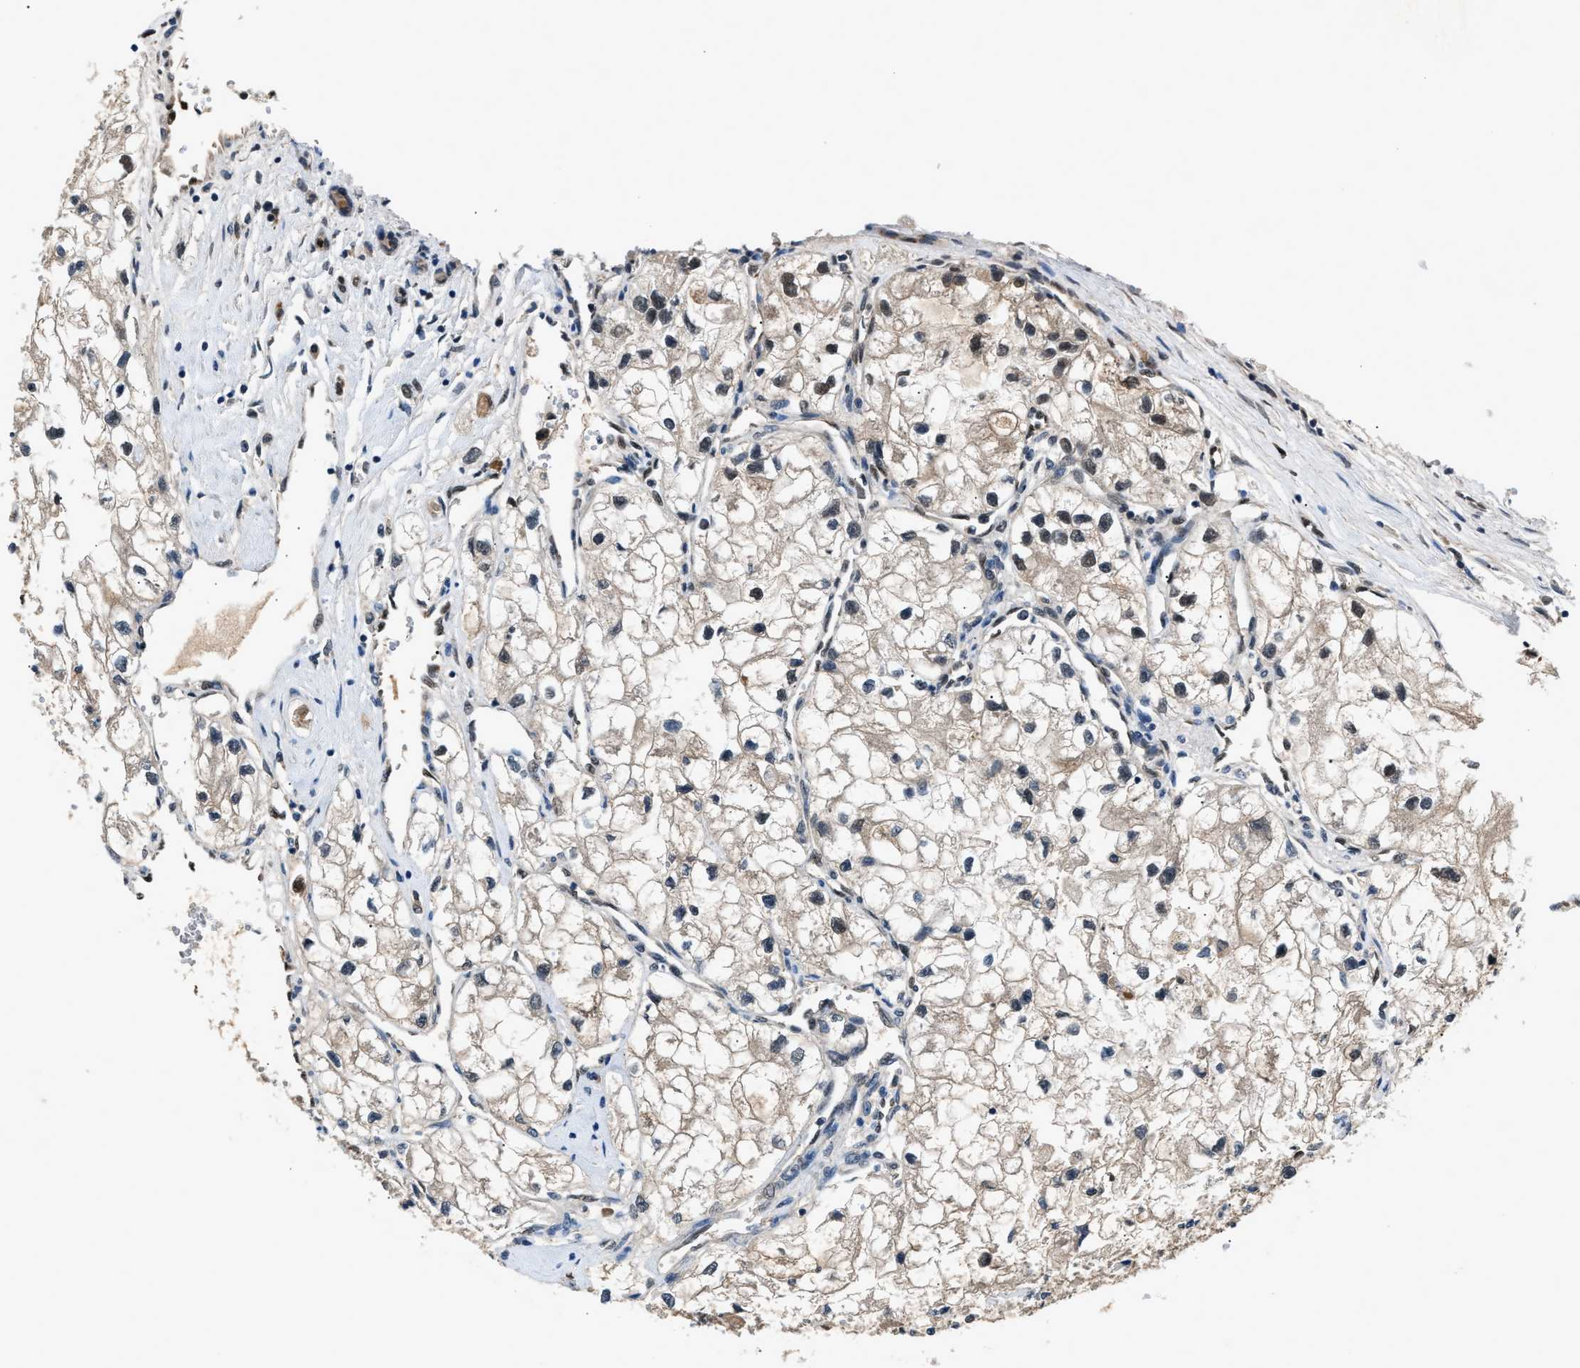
{"staining": {"intensity": "weak", "quantity": "25%-75%", "location": "cytoplasmic/membranous"}, "tissue": "renal cancer", "cell_type": "Tumor cells", "image_type": "cancer", "snomed": [{"axis": "morphology", "description": "Adenocarcinoma, NOS"}, {"axis": "topography", "description": "Kidney"}], "caption": "Approximately 25%-75% of tumor cells in human renal cancer (adenocarcinoma) reveal weak cytoplasmic/membranous protein positivity as visualized by brown immunohistochemical staining.", "gene": "TP53I3", "patient": {"sex": "female", "age": 70}}